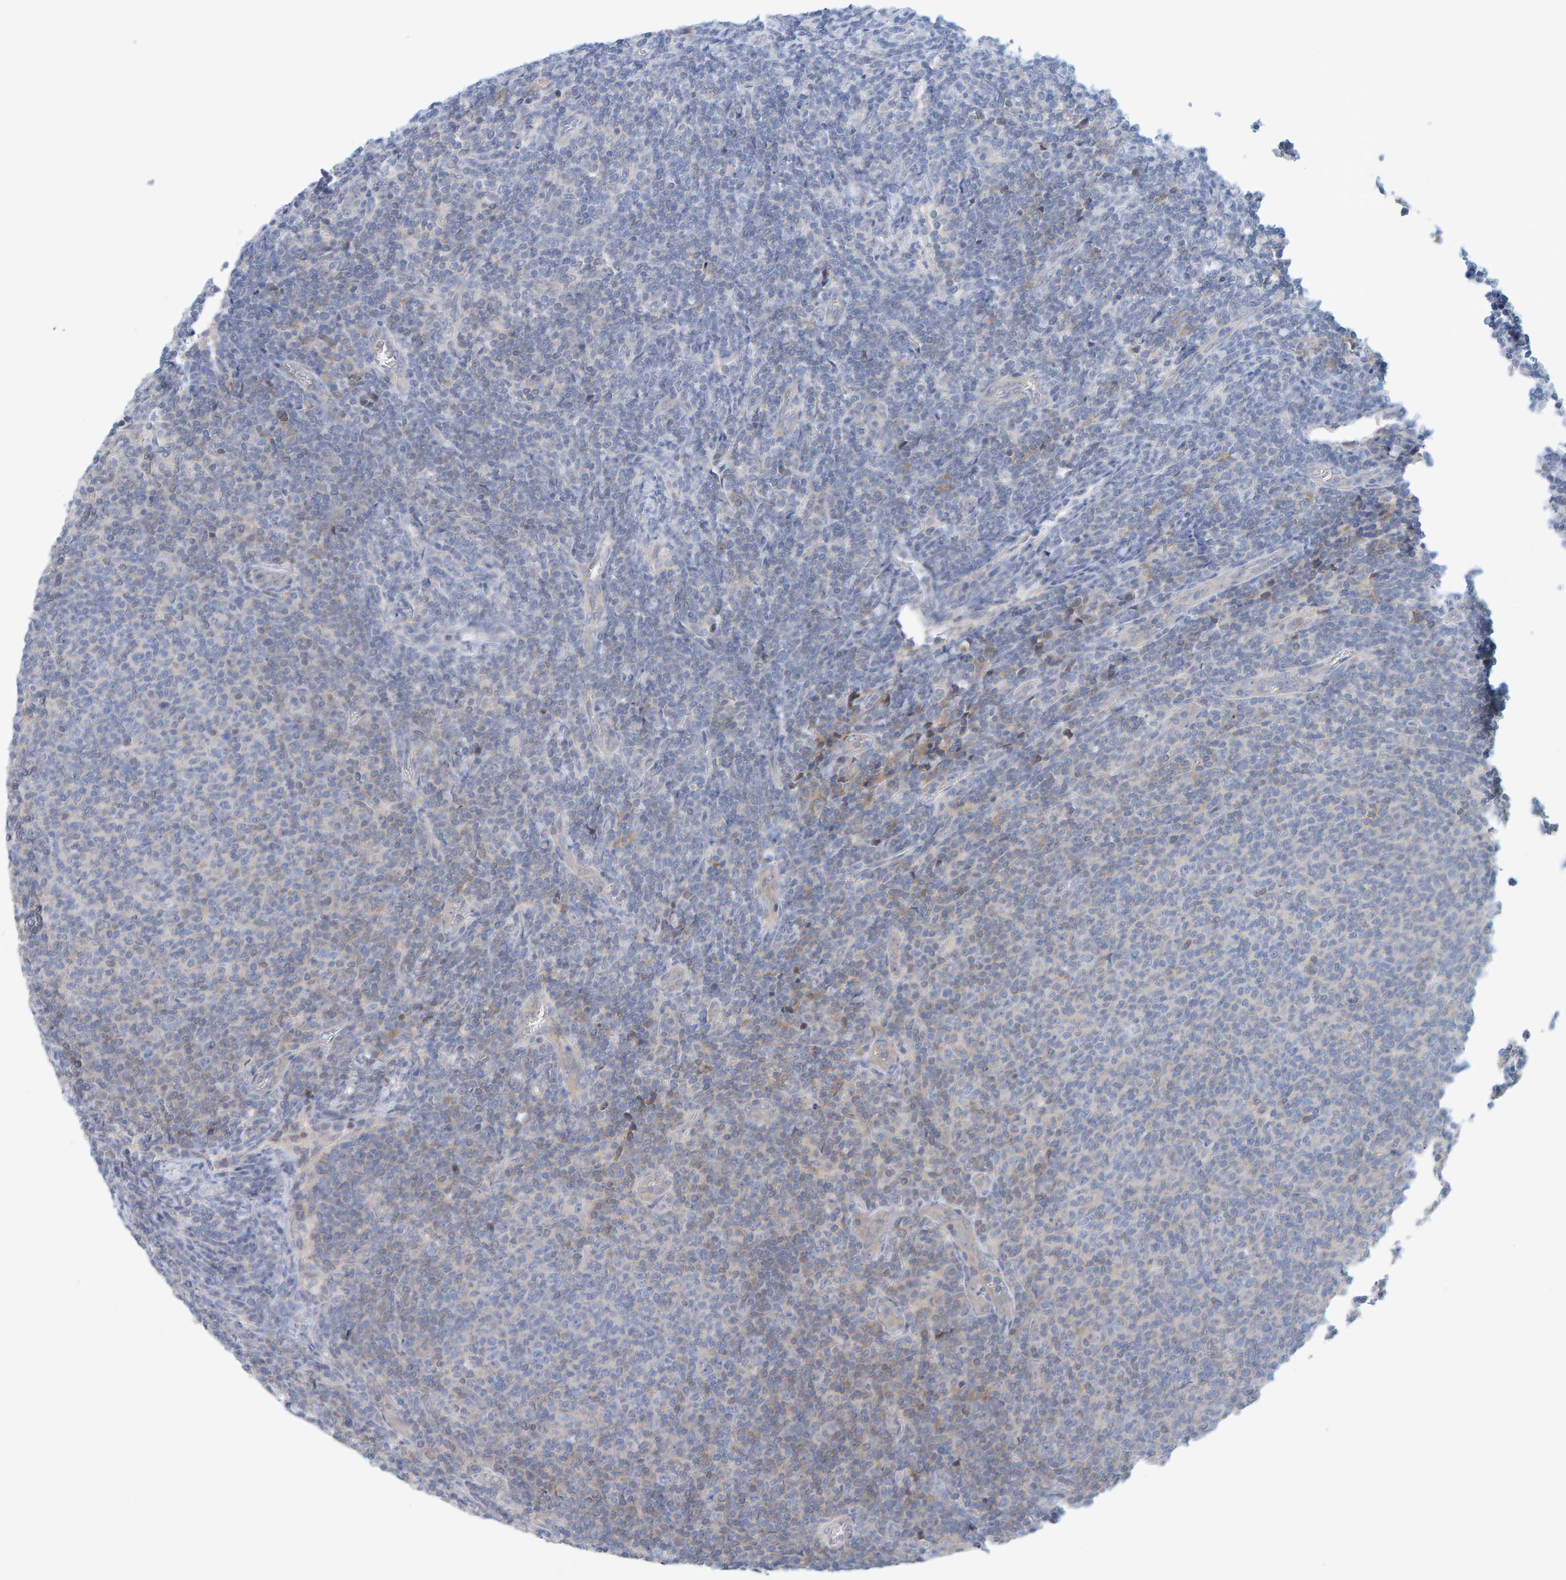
{"staining": {"intensity": "weak", "quantity": "<25%", "location": "cytoplasmic/membranous"}, "tissue": "lymphoma", "cell_type": "Tumor cells", "image_type": "cancer", "snomed": [{"axis": "morphology", "description": "Malignant lymphoma, non-Hodgkin's type, Low grade"}, {"axis": "topography", "description": "Lymph node"}], "caption": "Tumor cells are negative for brown protein staining in malignant lymphoma, non-Hodgkin's type (low-grade). (DAB immunohistochemistry (IHC) with hematoxylin counter stain).", "gene": "TATDN1", "patient": {"sex": "male", "age": 66}}